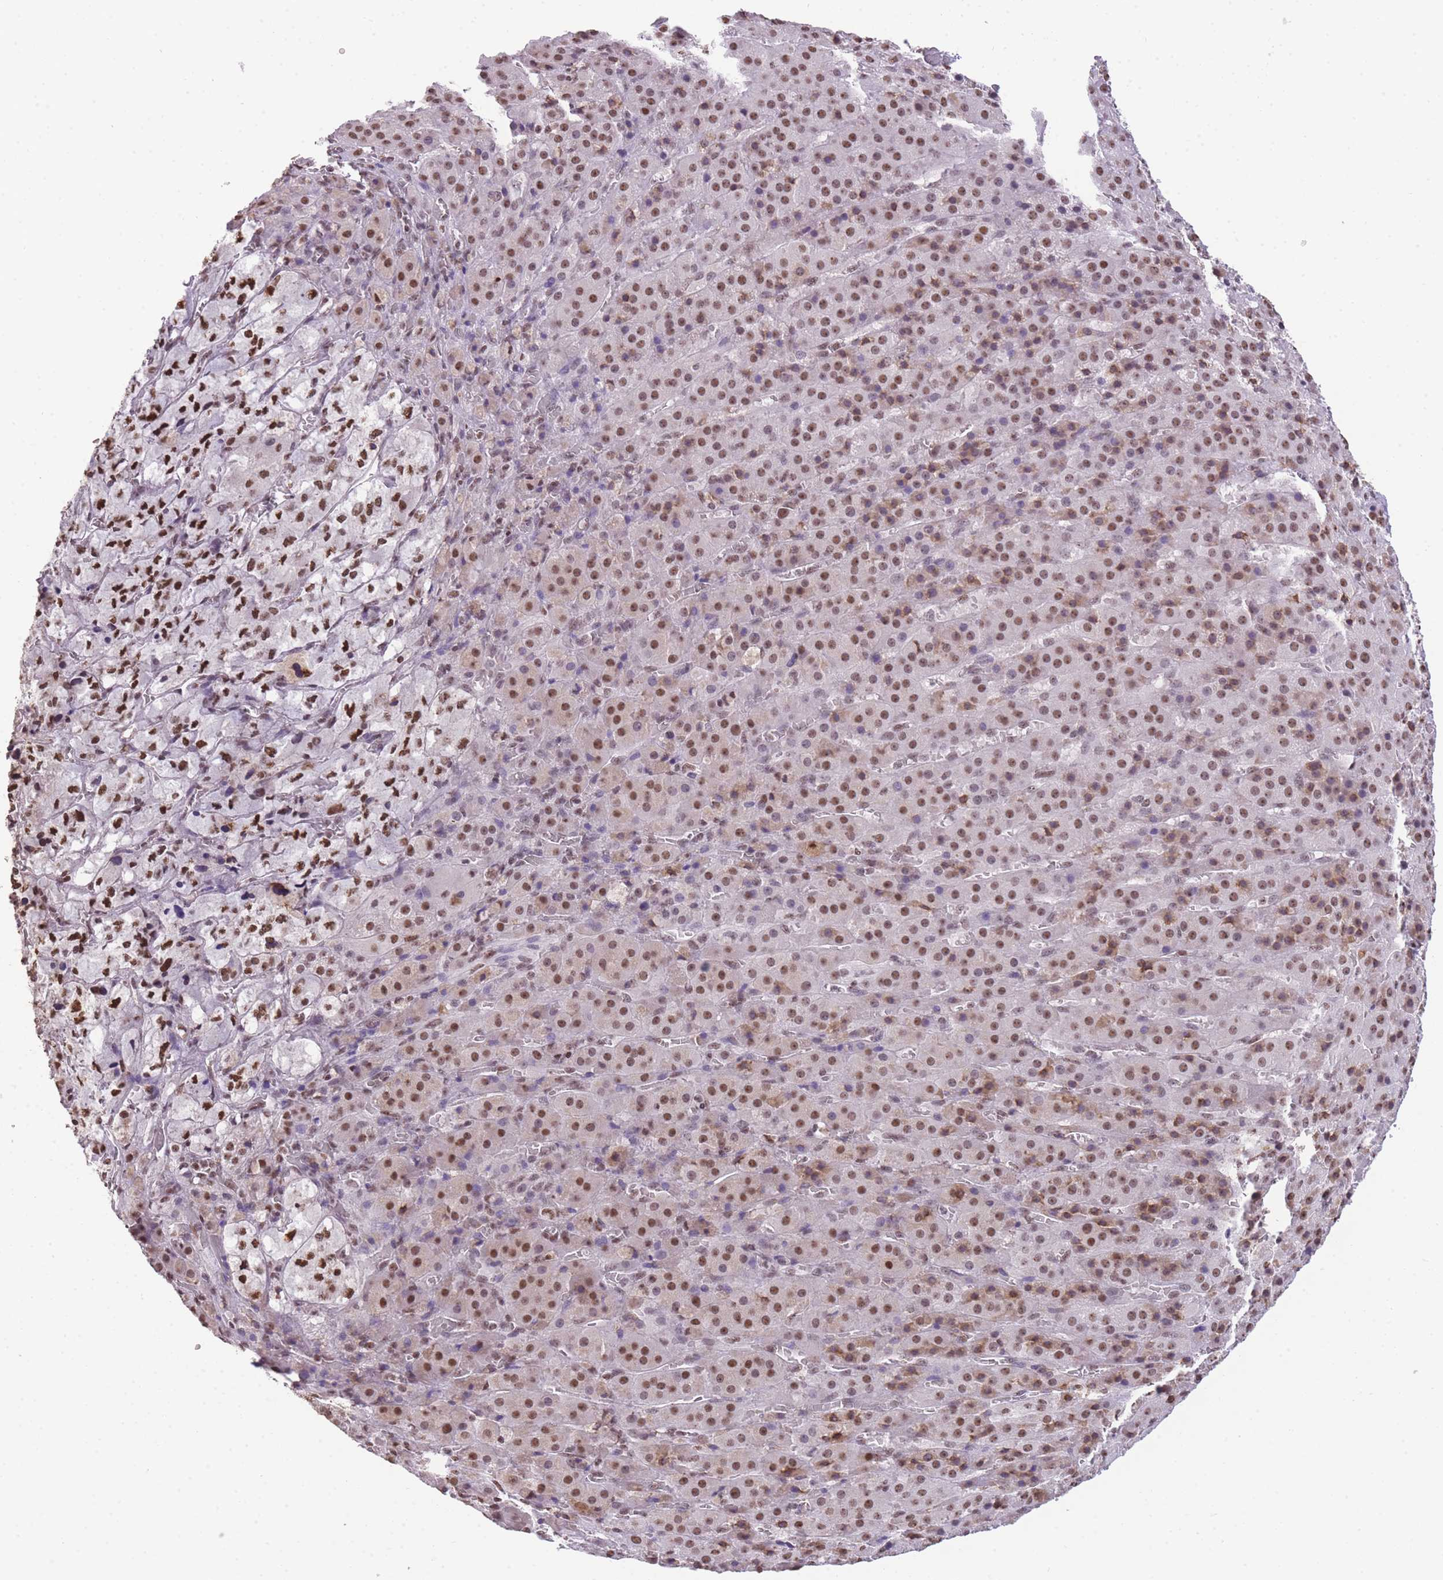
{"staining": {"intensity": "strong", "quantity": ">75%", "location": "nuclear"}, "tissue": "adrenal gland", "cell_type": "Glandular cells", "image_type": "normal", "snomed": [{"axis": "morphology", "description": "Normal tissue, NOS"}, {"axis": "topography", "description": "Adrenal gland"}], "caption": "Immunohistochemistry (IHC) of unremarkable human adrenal gland displays high levels of strong nuclear expression in about >75% of glandular cells.", "gene": "EVC2", "patient": {"sex": "female", "age": 41}}